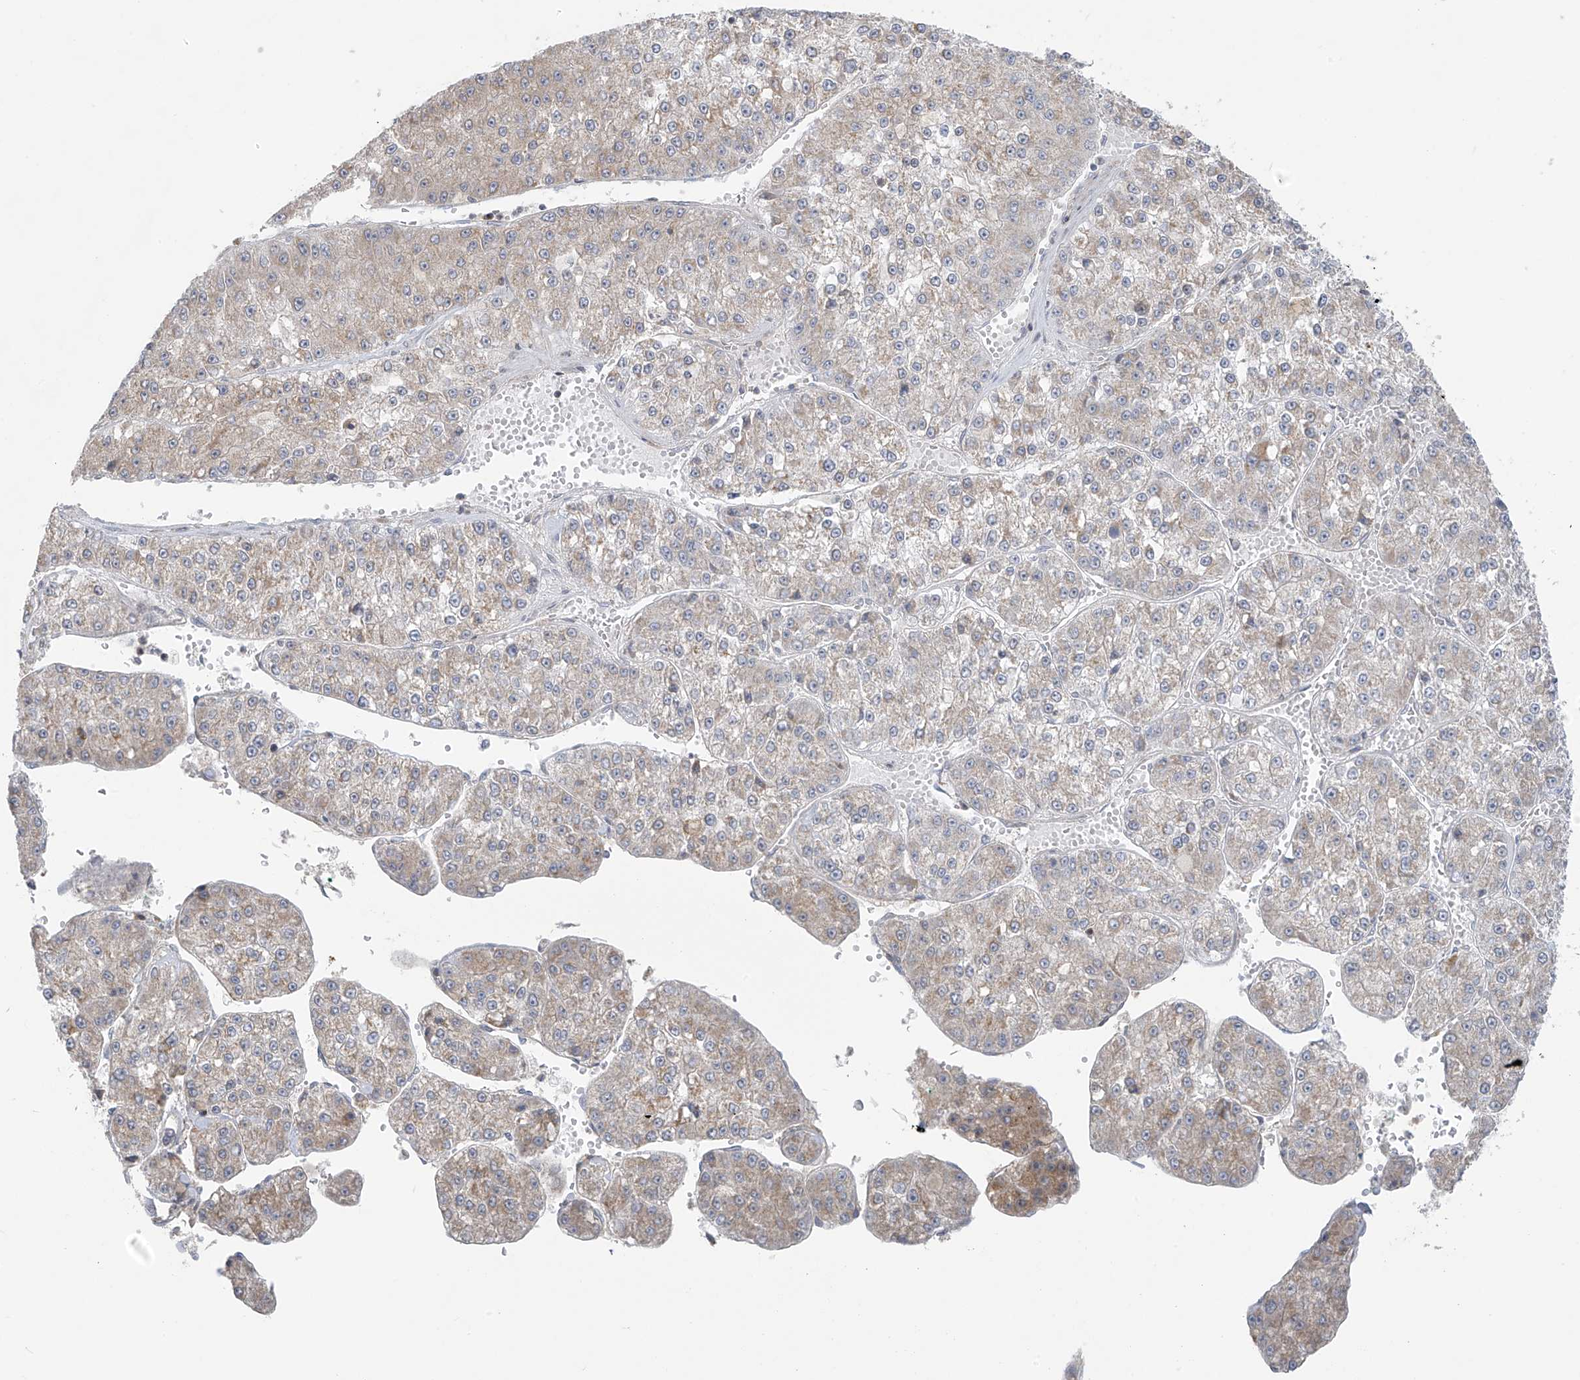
{"staining": {"intensity": "negative", "quantity": "none", "location": "none"}, "tissue": "liver cancer", "cell_type": "Tumor cells", "image_type": "cancer", "snomed": [{"axis": "morphology", "description": "Carcinoma, Hepatocellular, NOS"}, {"axis": "topography", "description": "Liver"}], "caption": "This is a micrograph of immunohistochemistry (IHC) staining of liver hepatocellular carcinoma, which shows no expression in tumor cells.", "gene": "HDDC2", "patient": {"sex": "female", "age": 73}}